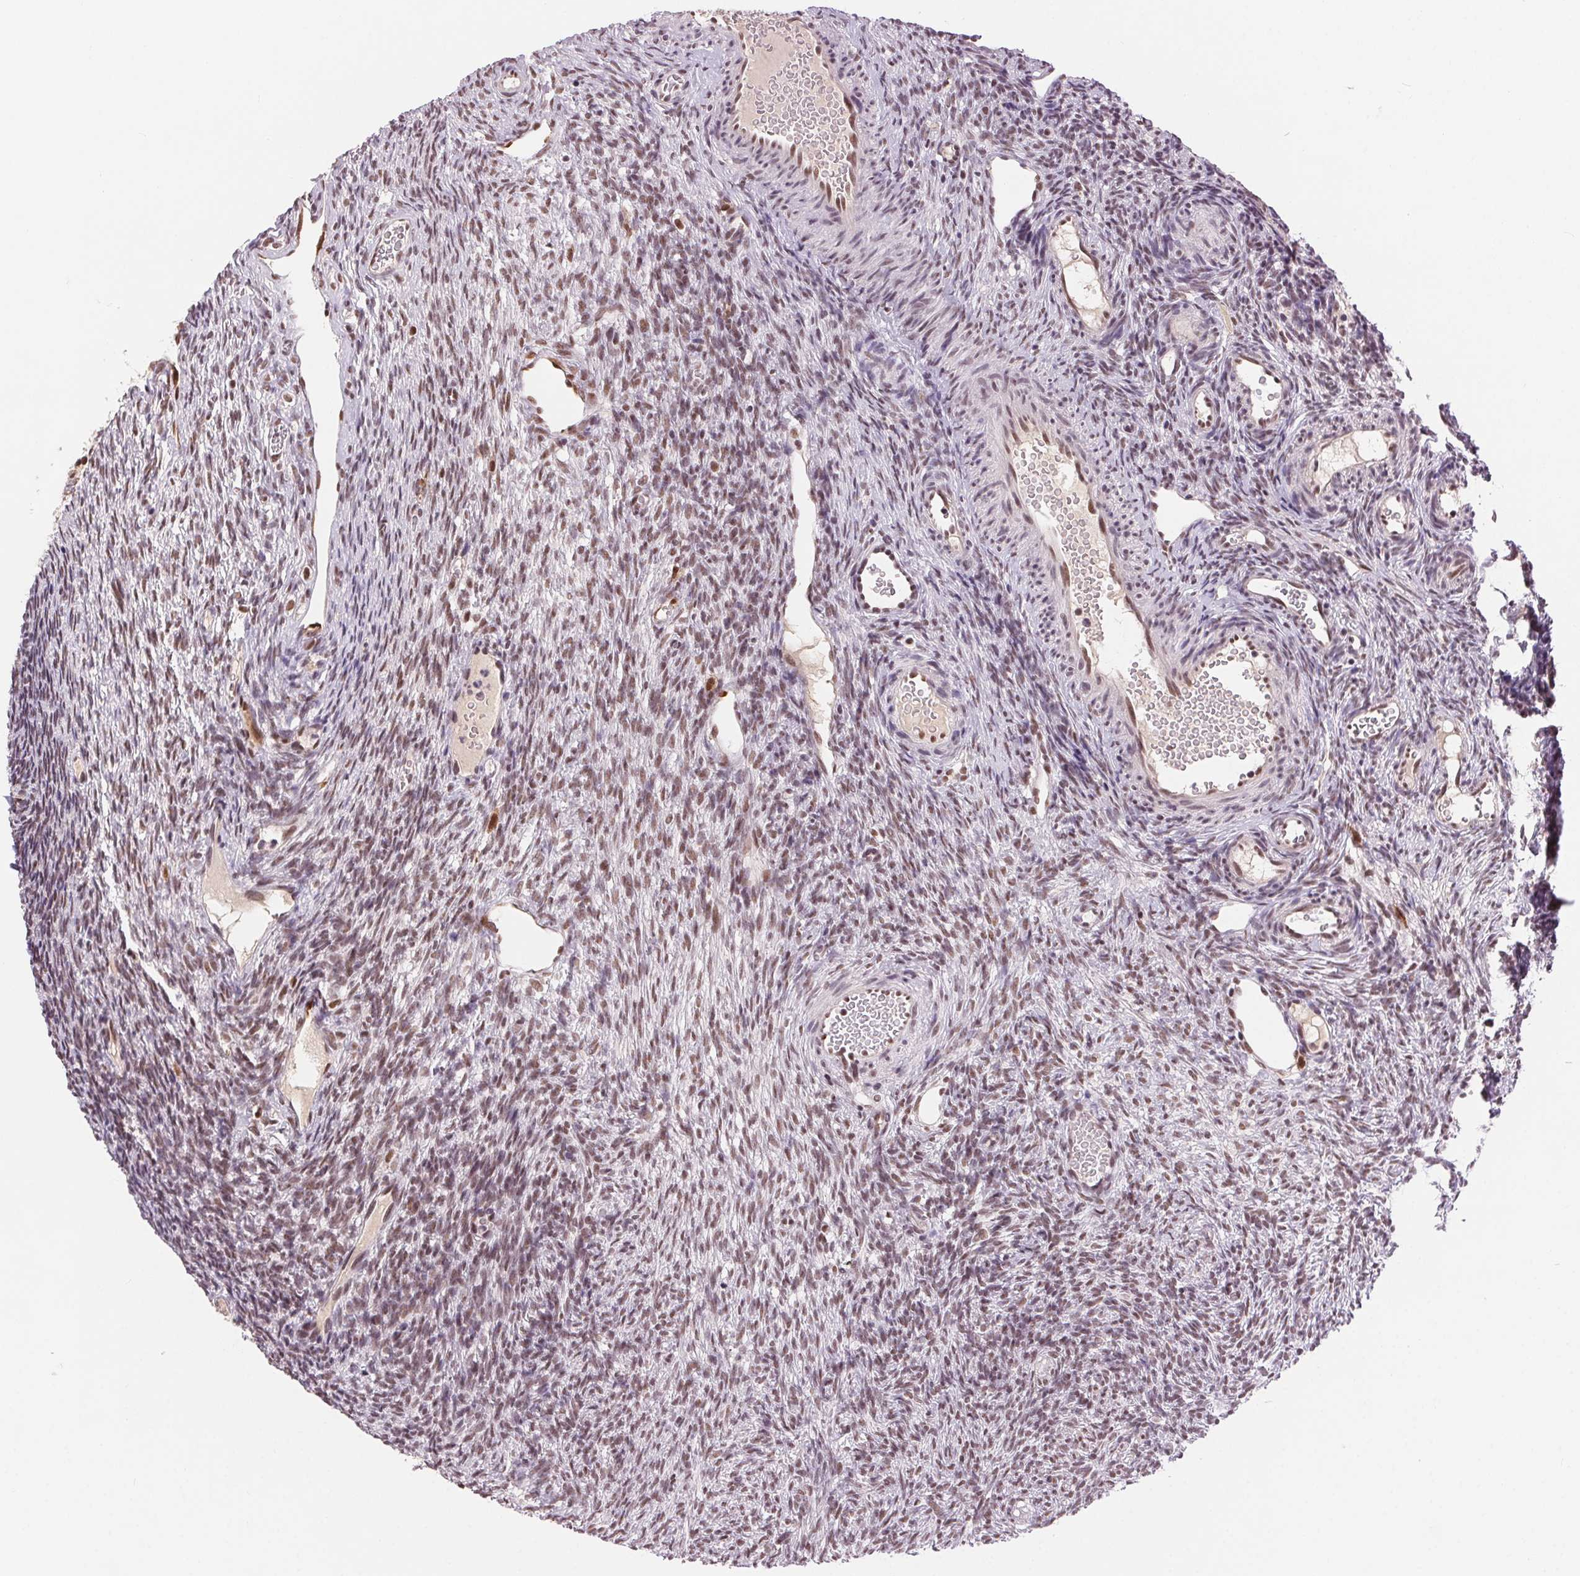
{"staining": {"intensity": "weak", "quantity": ">75%", "location": "nuclear"}, "tissue": "ovary", "cell_type": "Follicle cells", "image_type": "normal", "snomed": [{"axis": "morphology", "description": "Normal tissue, NOS"}, {"axis": "topography", "description": "Ovary"}], "caption": "A photomicrograph showing weak nuclear positivity in approximately >75% of follicle cells in normal ovary, as visualized by brown immunohistochemical staining.", "gene": "CD2BP2", "patient": {"sex": "female", "age": 34}}